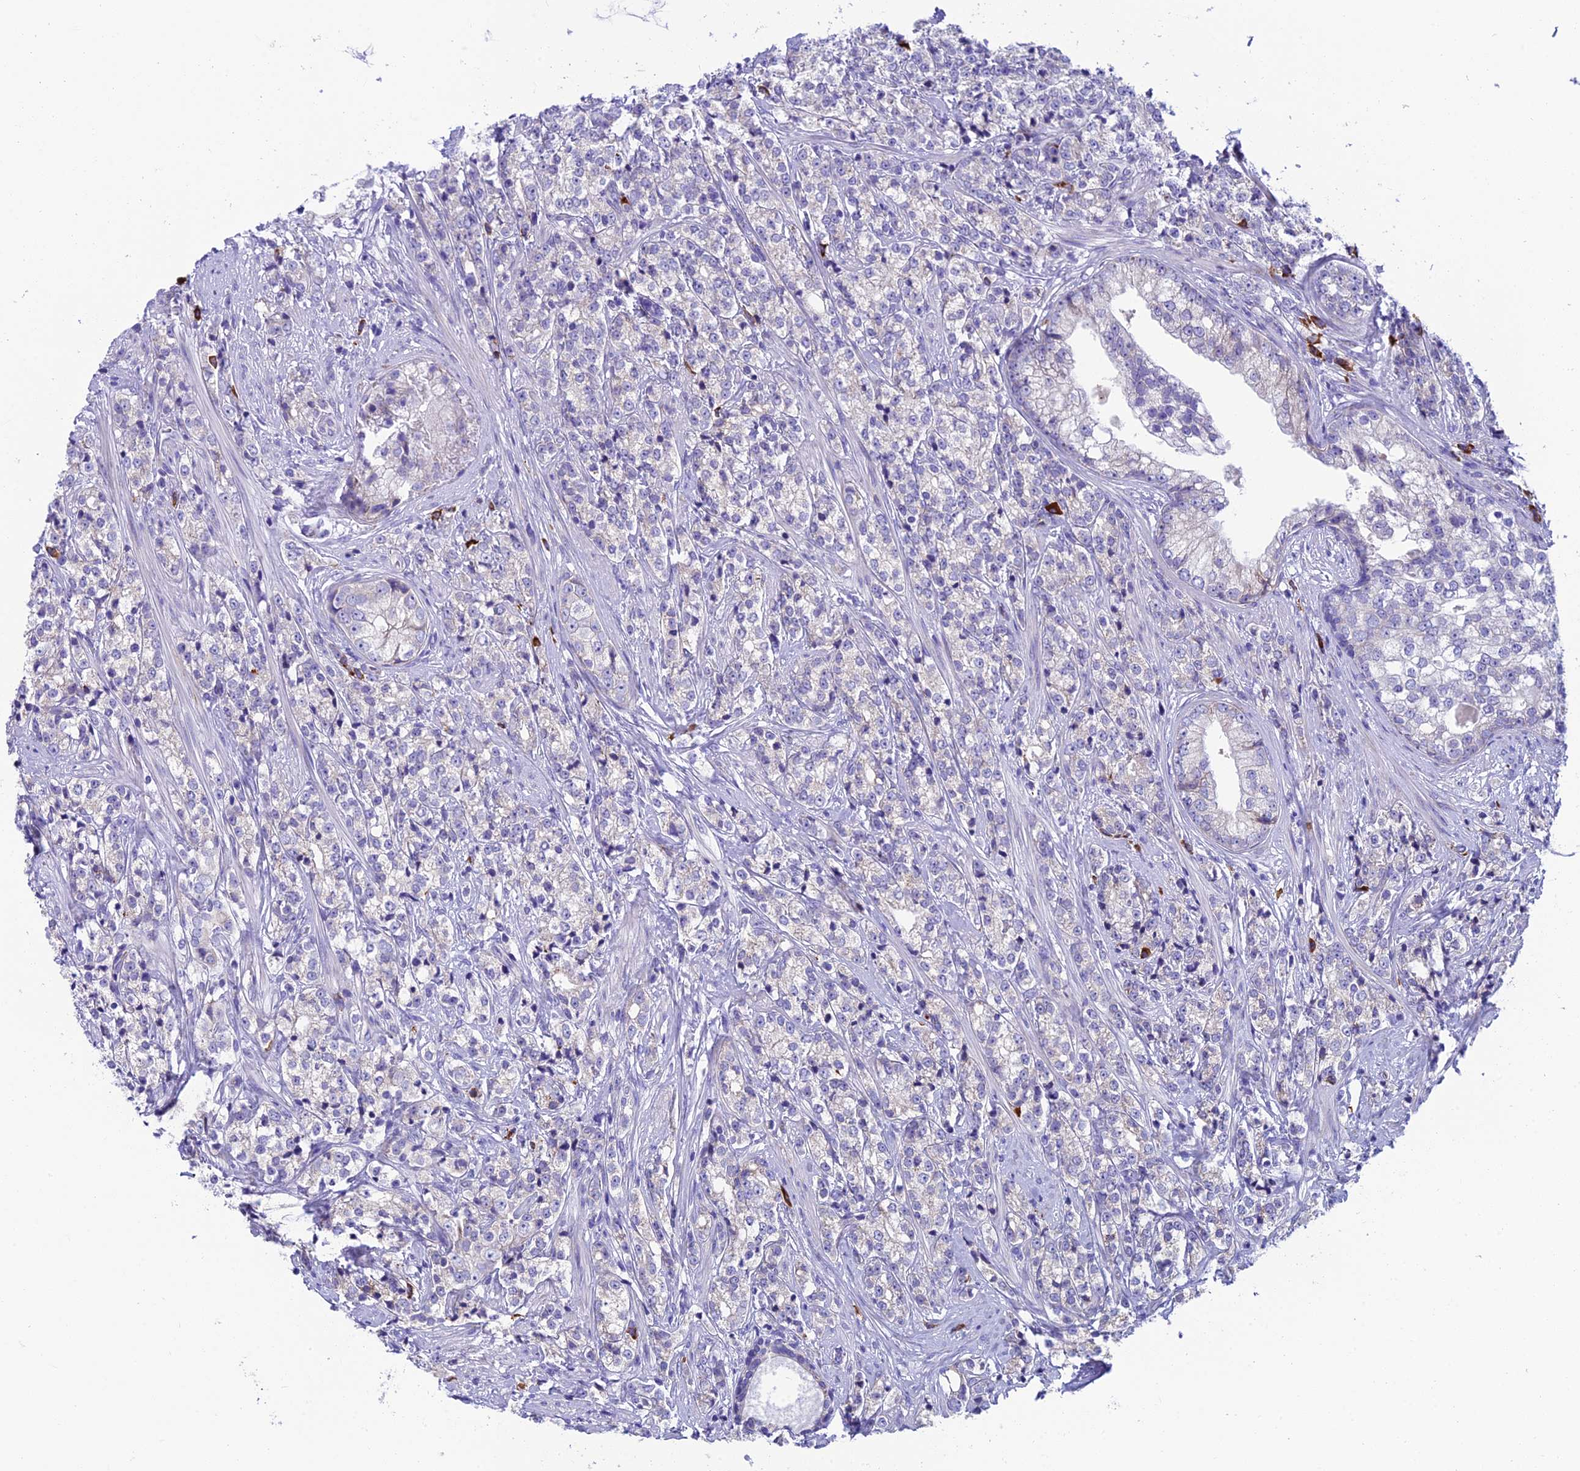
{"staining": {"intensity": "negative", "quantity": "none", "location": "none"}, "tissue": "prostate cancer", "cell_type": "Tumor cells", "image_type": "cancer", "snomed": [{"axis": "morphology", "description": "Adenocarcinoma, High grade"}, {"axis": "topography", "description": "Prostate"}], "caption": "A high-resolution photomicrograph shows IHC staining of high-grade adenocarcinoma (prostate), which shows no significant expression in tumor cells. The staining is performed using DAB (3,3'-diaminobenzidine) brown chromogen with nuclei counter-stained in using hematoxylin.", "gene": "MACIR", "patient": {"sex": "male", "age": 69}}